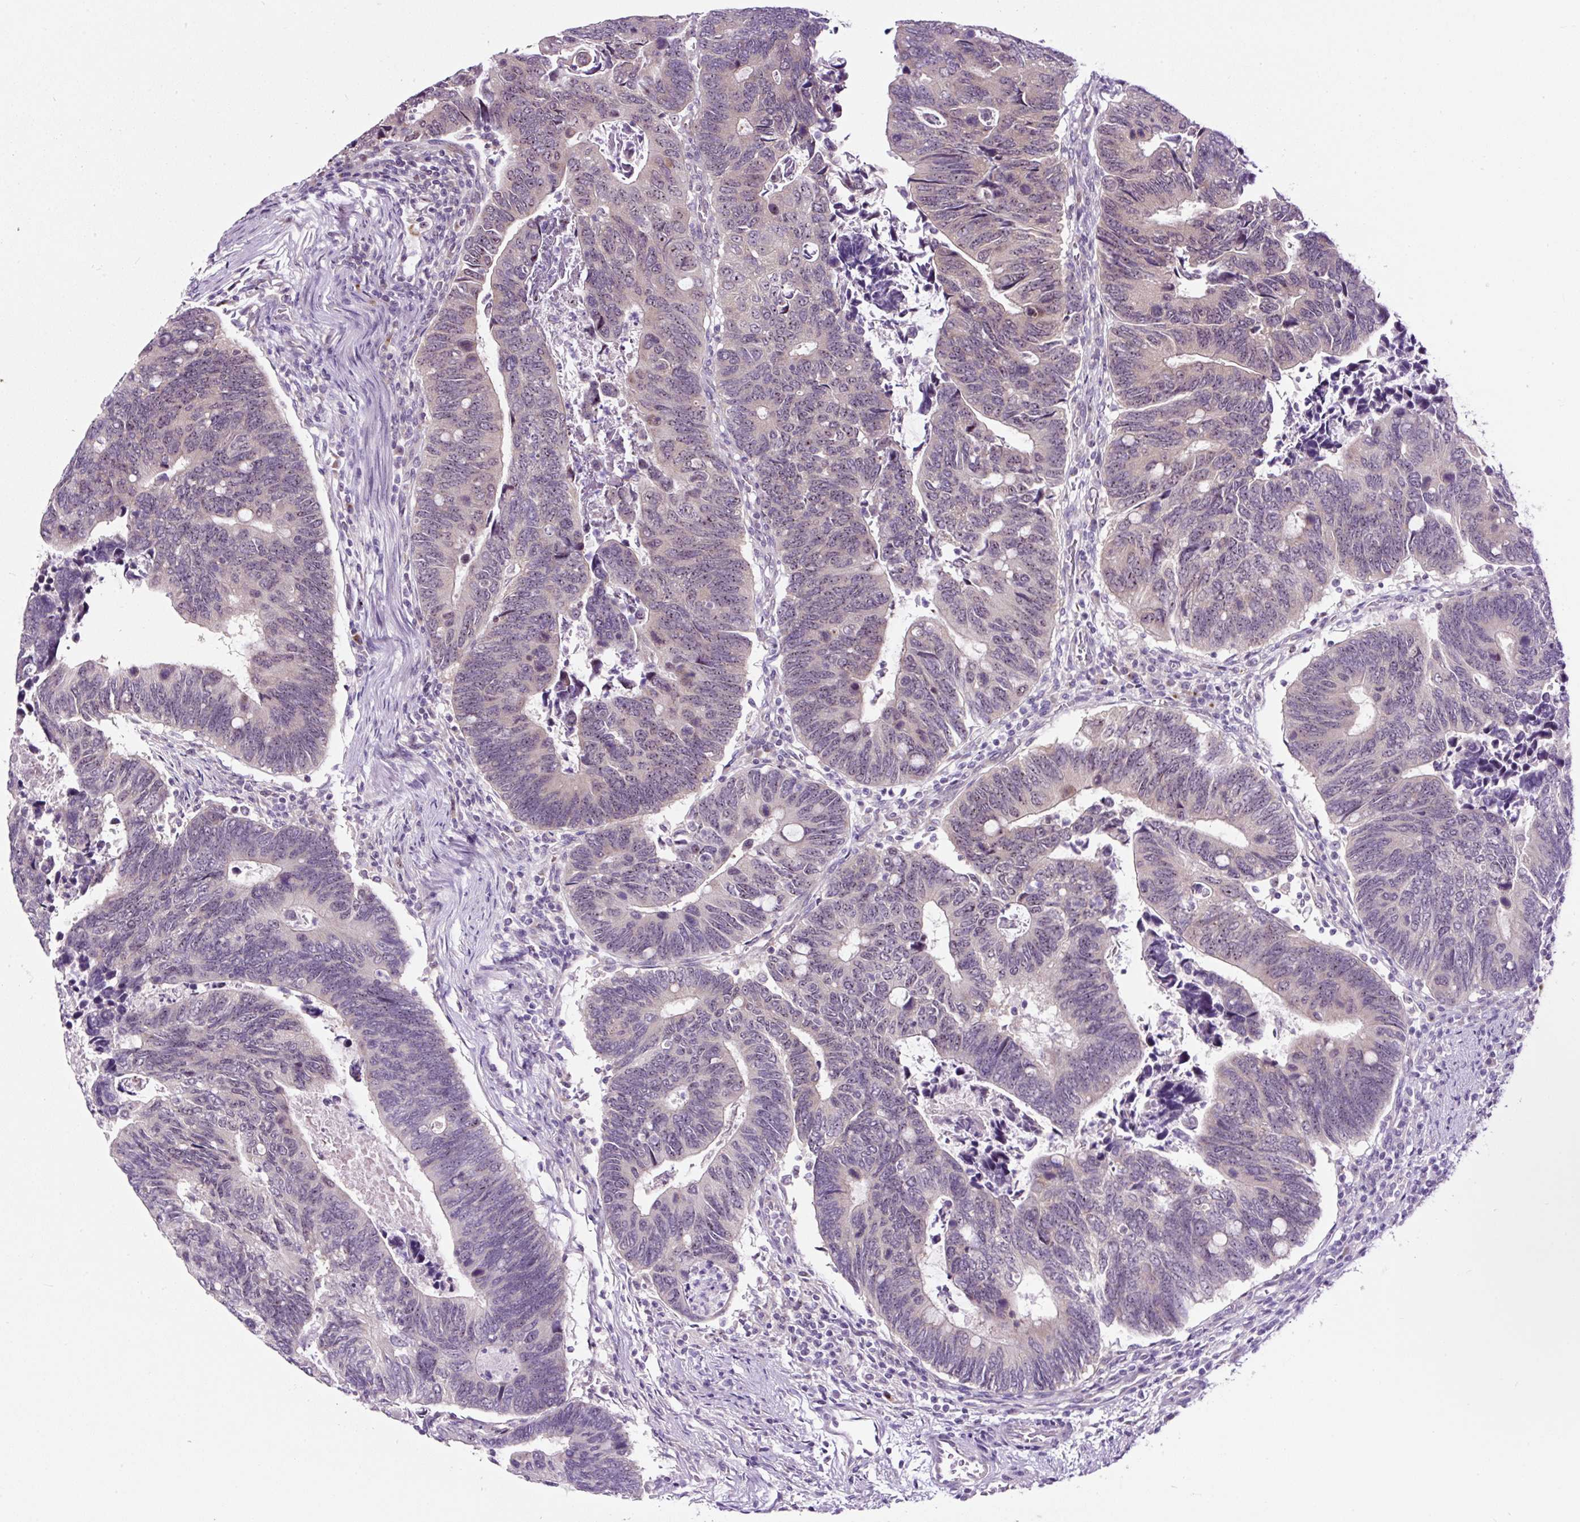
{"staining": {"intensity": "negative", "quantity": "none", "location": "none"}, "tissue": "colorectal cancer", "cell_type": "Tumor cells", "image_type": "cancer", "snomed": [{"axis": "morphology", "description": "Adenocarcinoma, NOS"}, {"axis": "topography", "description": "Colon"}], "caption": "Photomicrograph shows no significant protein staining in tumor cells of adenocarcinoma (colorectal). (Immunohistochemistry (ihc), brightfield microscopy, high magnification).", "gene": "NOM1", "patient": {"sex": "male", "age": 87}}